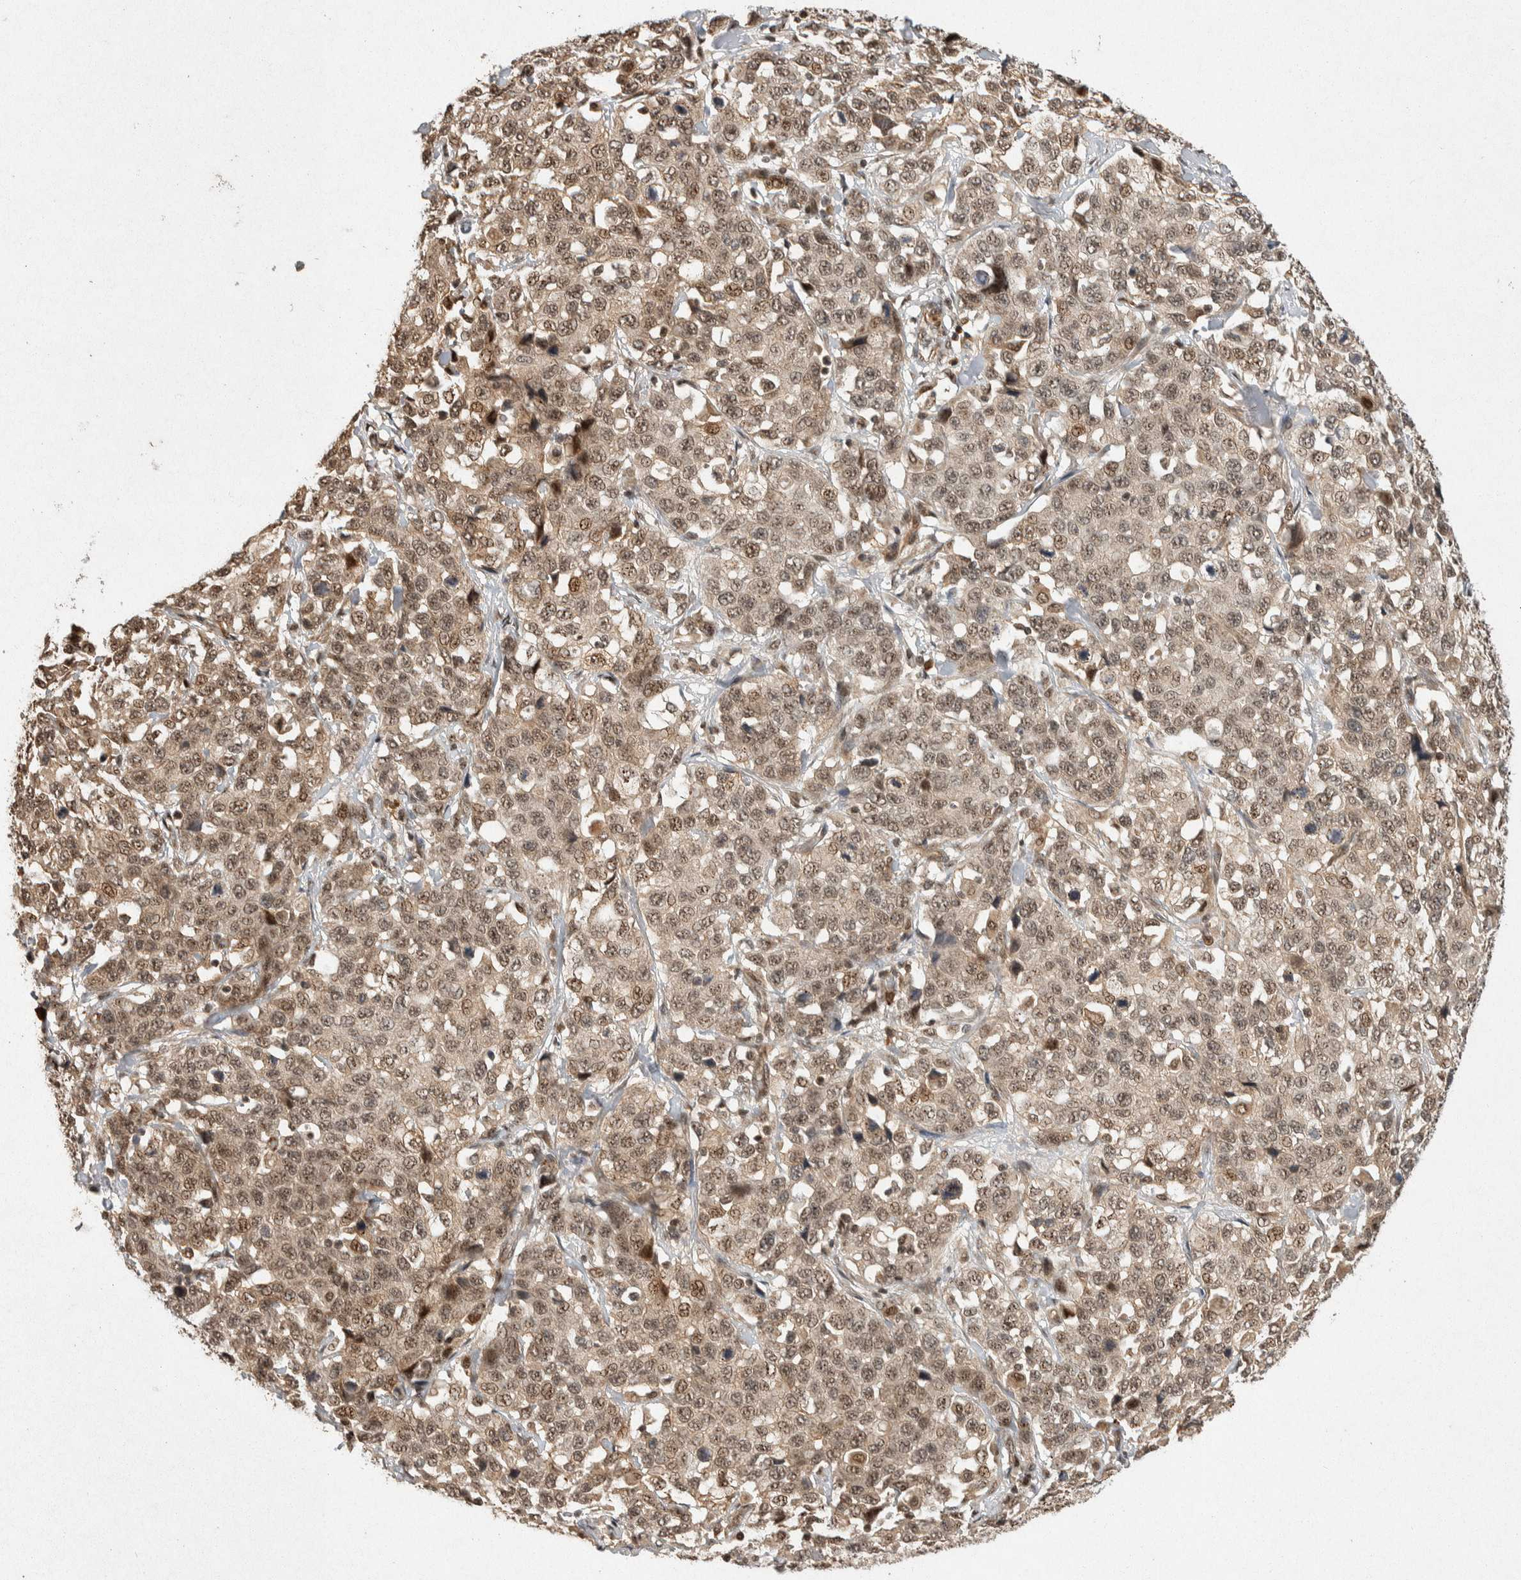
{"staining": {"intensity": "moderate", "quantity": ">75%", "location": "cytoplasmic/membranous,nuclear"}, "tissue": "stomach cancer", "cell_type": "Tumor cells", "image_type": "cancer", "snomed": [{"axis": "morphology", "description": "Normal tissue, NOS"}, {"axis": "morphology", "description": "Adenocarcinoma, NOS"}, {"axis": "topography", "description": "Stomach"}], "caption": "A medium amount of moderate cytoplasmic/membranous and nuclear expression is seen in about >75% of tumor cells in stomach cancer (adenocarcinoma) tissue.", "gene": "TOR1B", "patient": {"sex": "male", "age": 48}}